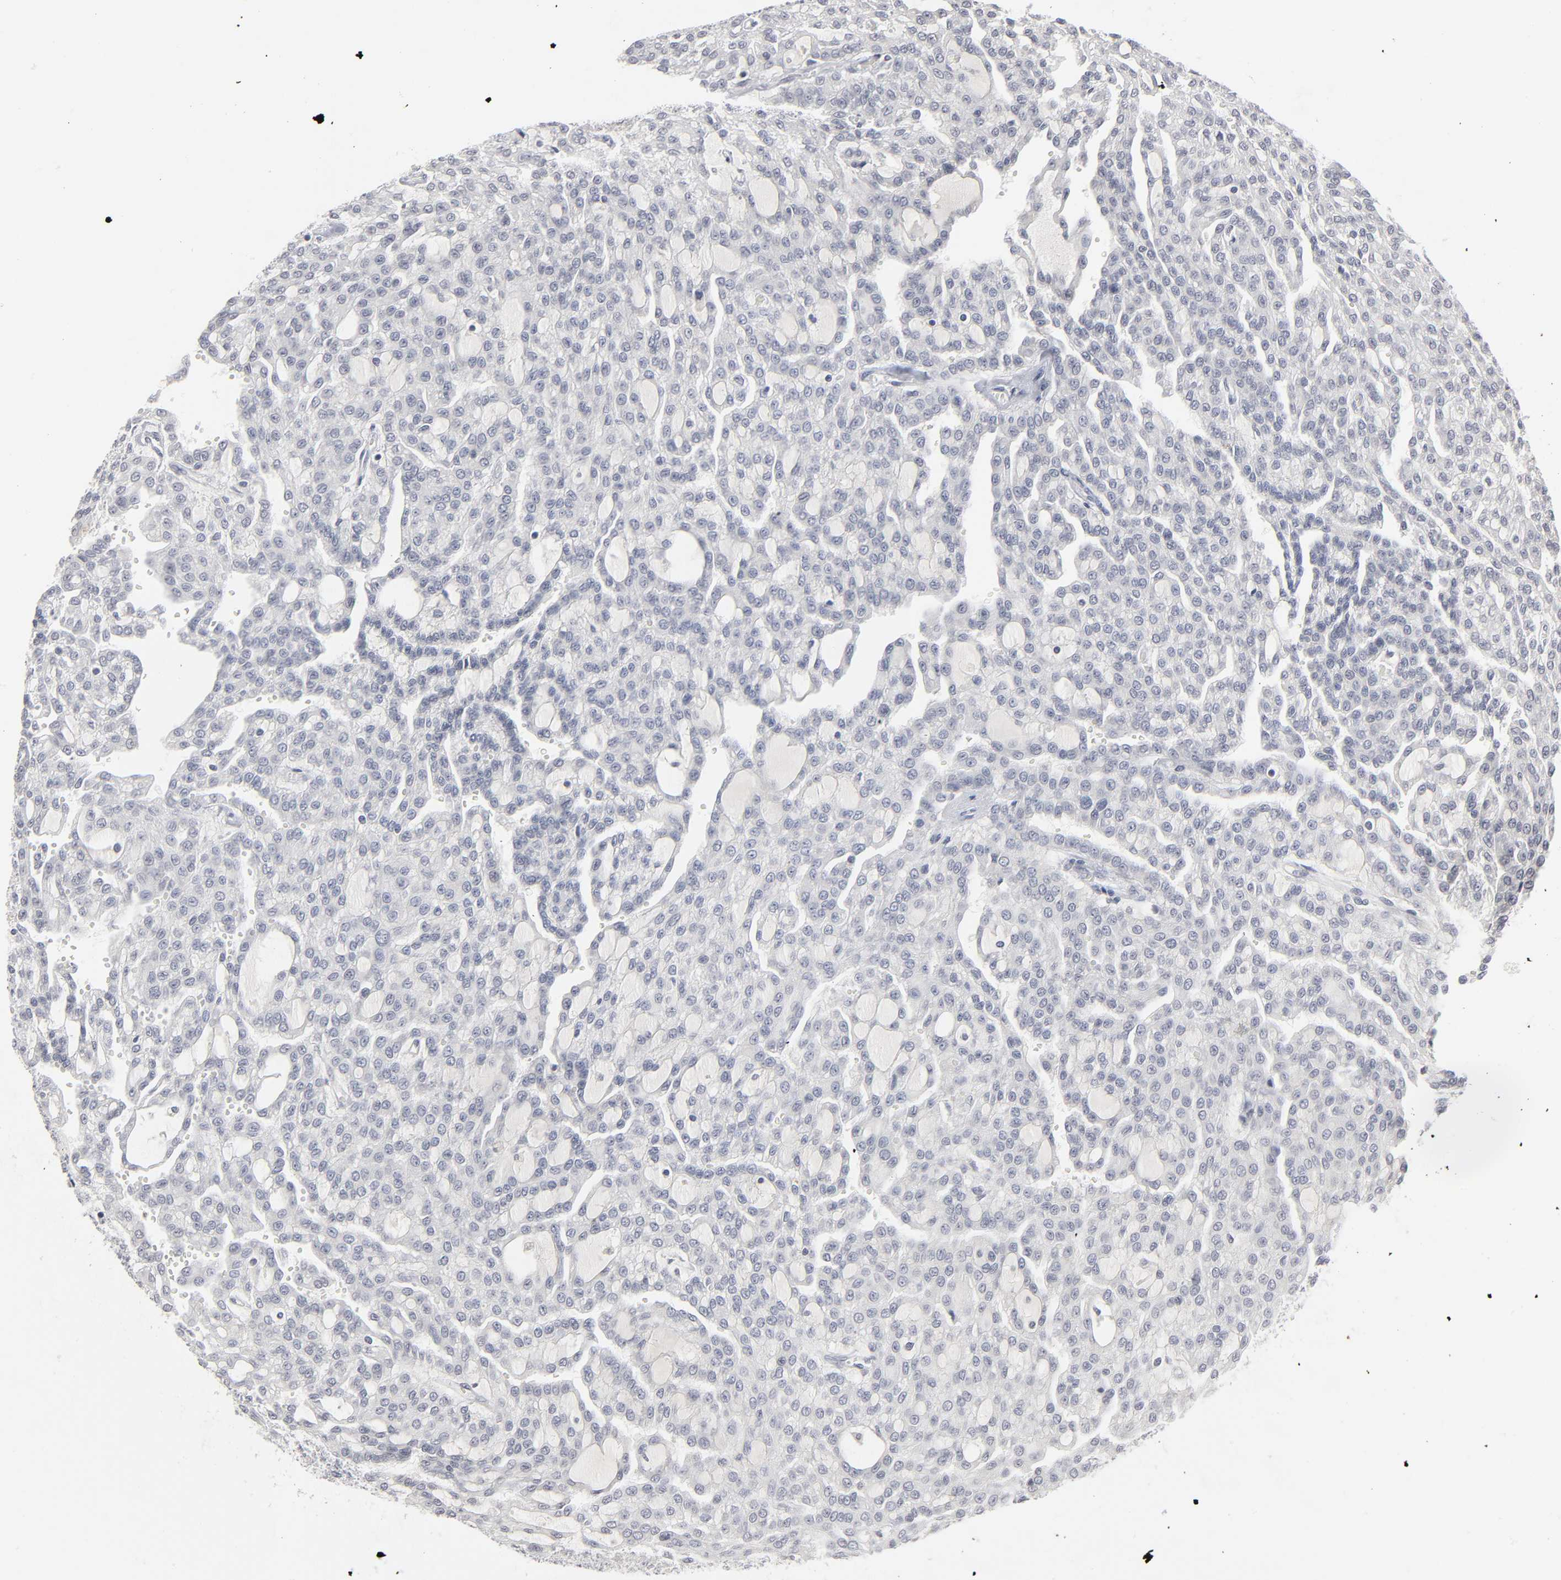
{"staining": {"intensity": "negative", "quantity": "none", "location": "none"}, "tissue": "renal cancer", "cell_type": "Tumor cells", "image_type": "cancer", "snomed": [{"axis": "morphology", "description": "Adenocarcinoma, NOS"}, {"axis": "topography", "description": "Kidney"}], "caption": "IHC photomicrograph of neoplastic tissue: human renal cancer (adenocarcinoma) stained with DAB (3,3'-diaminobenzidine) shows no significant protein expression in tumor cells.", "gene": "TCAP", "patient": {"sex": "male", "age": 63}}